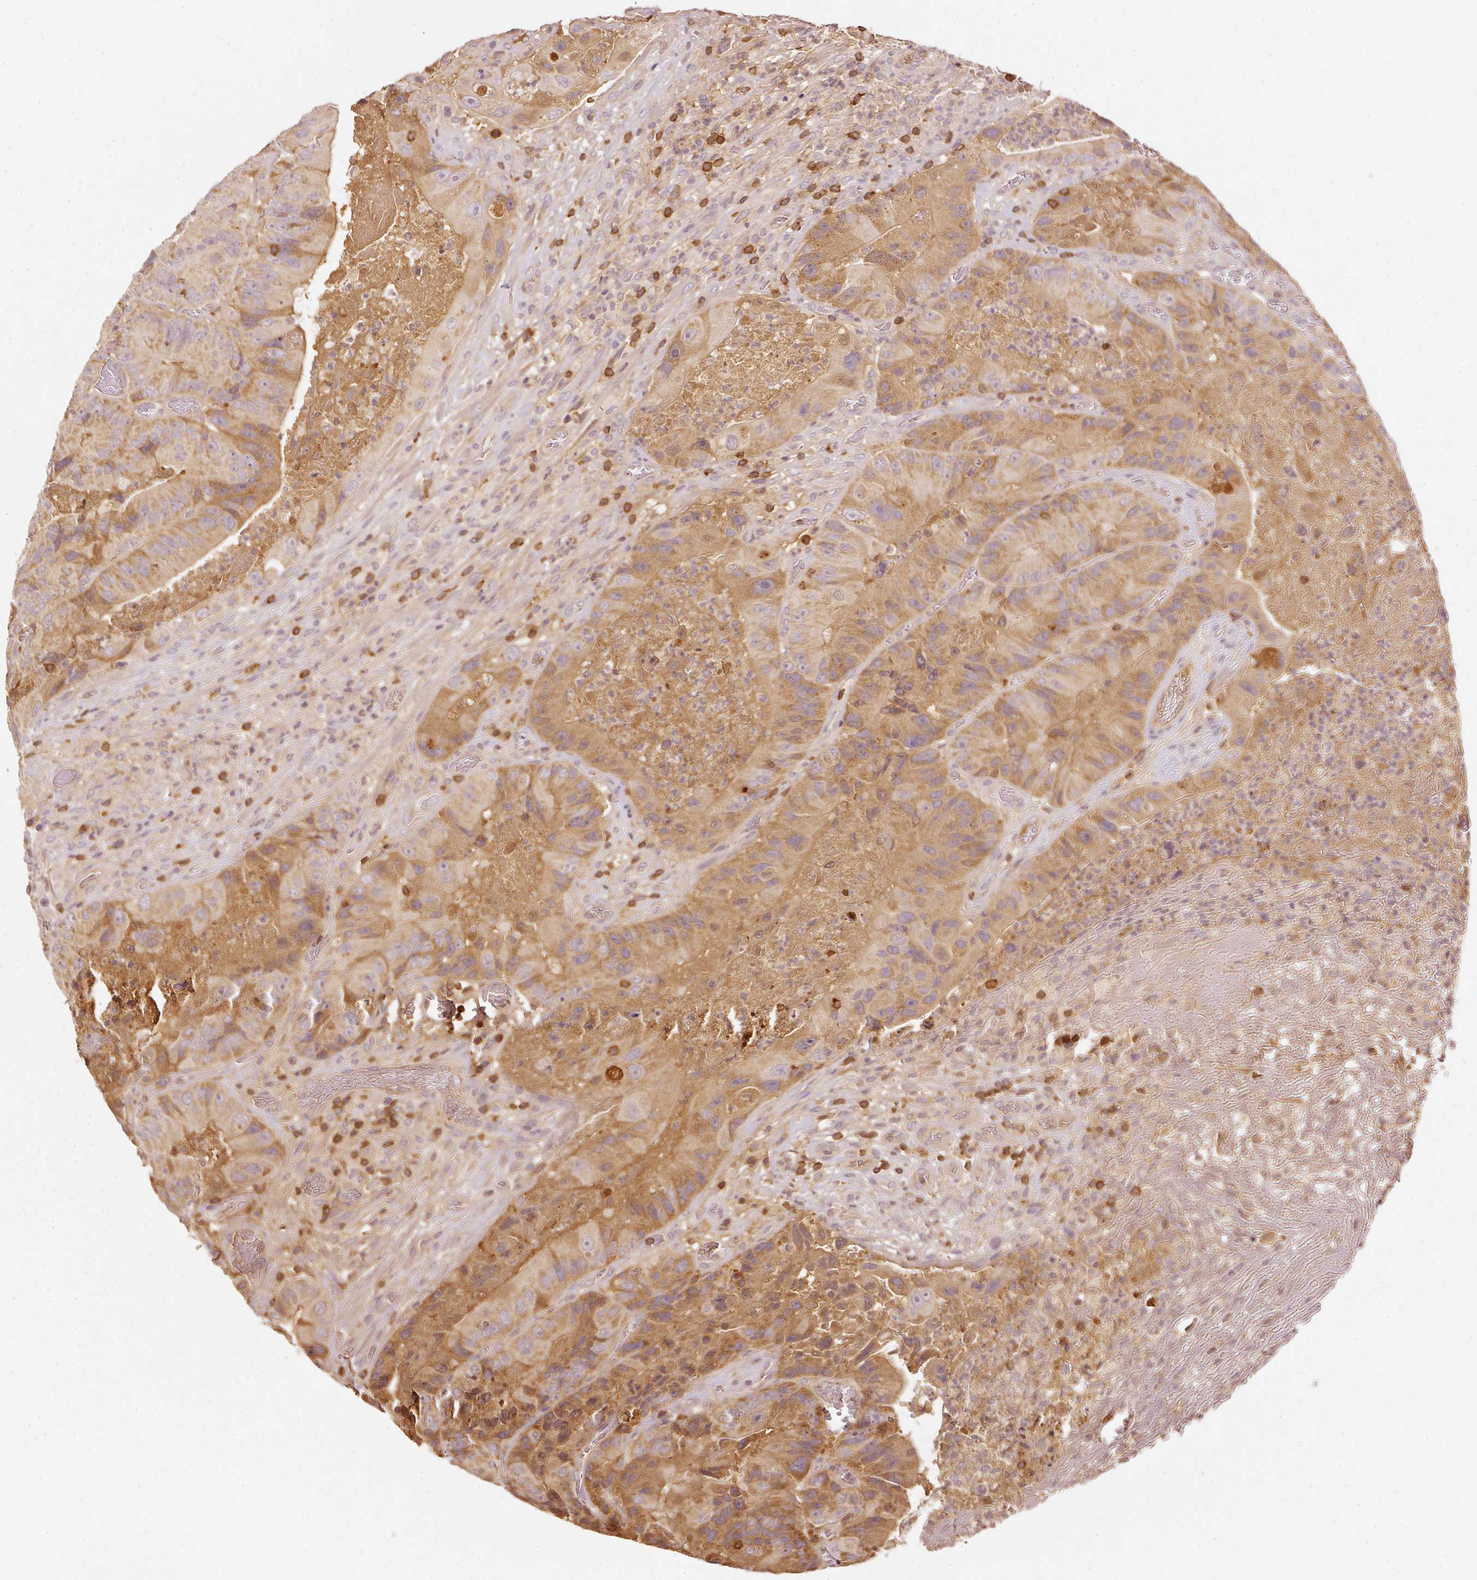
{"staining": {"intensity": "moderate", "quantity": ">75%", "location": "cytoplasmic/membranous"}, "tissue": "colorectal cancer", "cell_type": "Tumor cells", "image_type": "cancer", "snomed": [{"axis": "morphology", "description": "Adenocarcinoma, NOS"}, {"axis": "topography", "description": "Colon"}], "caption": "High-power microscopy captured an IHC photomicrograph of colorectal cancer, revealing moderate cytoplasmic/membranous expression in approximately >75% of tumor cells.", "gene": "EVL", "patient": {"sex": "female", "age": 86}}